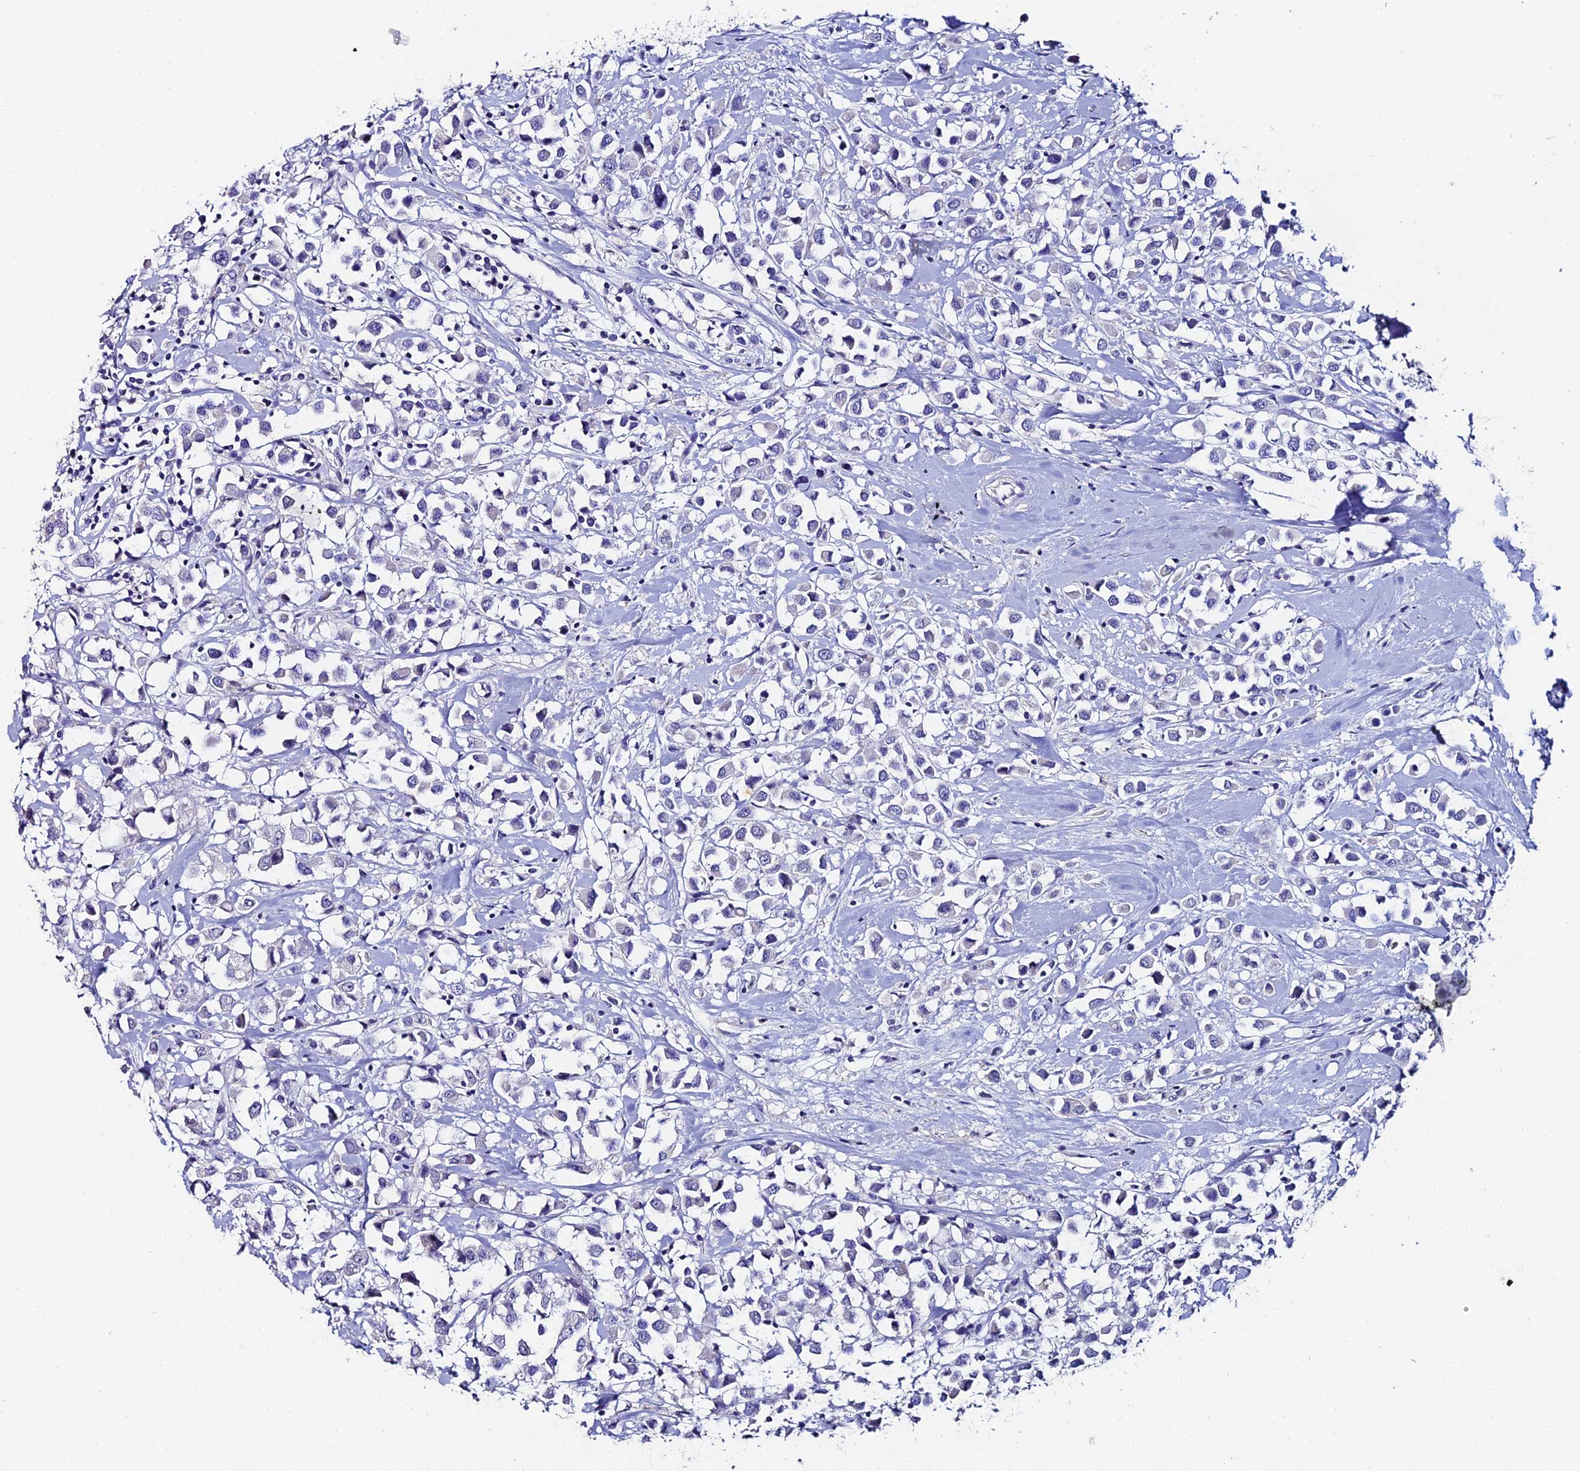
{"staining": {"intensity": "negative", "quantity": "none", "location": "none"}, "tissue": "breast cancer", "cell_type": "Tumor cells", "image_type": "cancer", "snomed": [{"axis": "morphology", "description": "Duct carcinoma"}, {"axis": "topography", "description": "Breast"}], "caption": "DAB immunohistochemical staining of human intraductal carcinoma (breast) exhibits no significant positivity in tumor cells.", "gene": "ESRRG", "patient": {"sex": "female", "age": 61}}